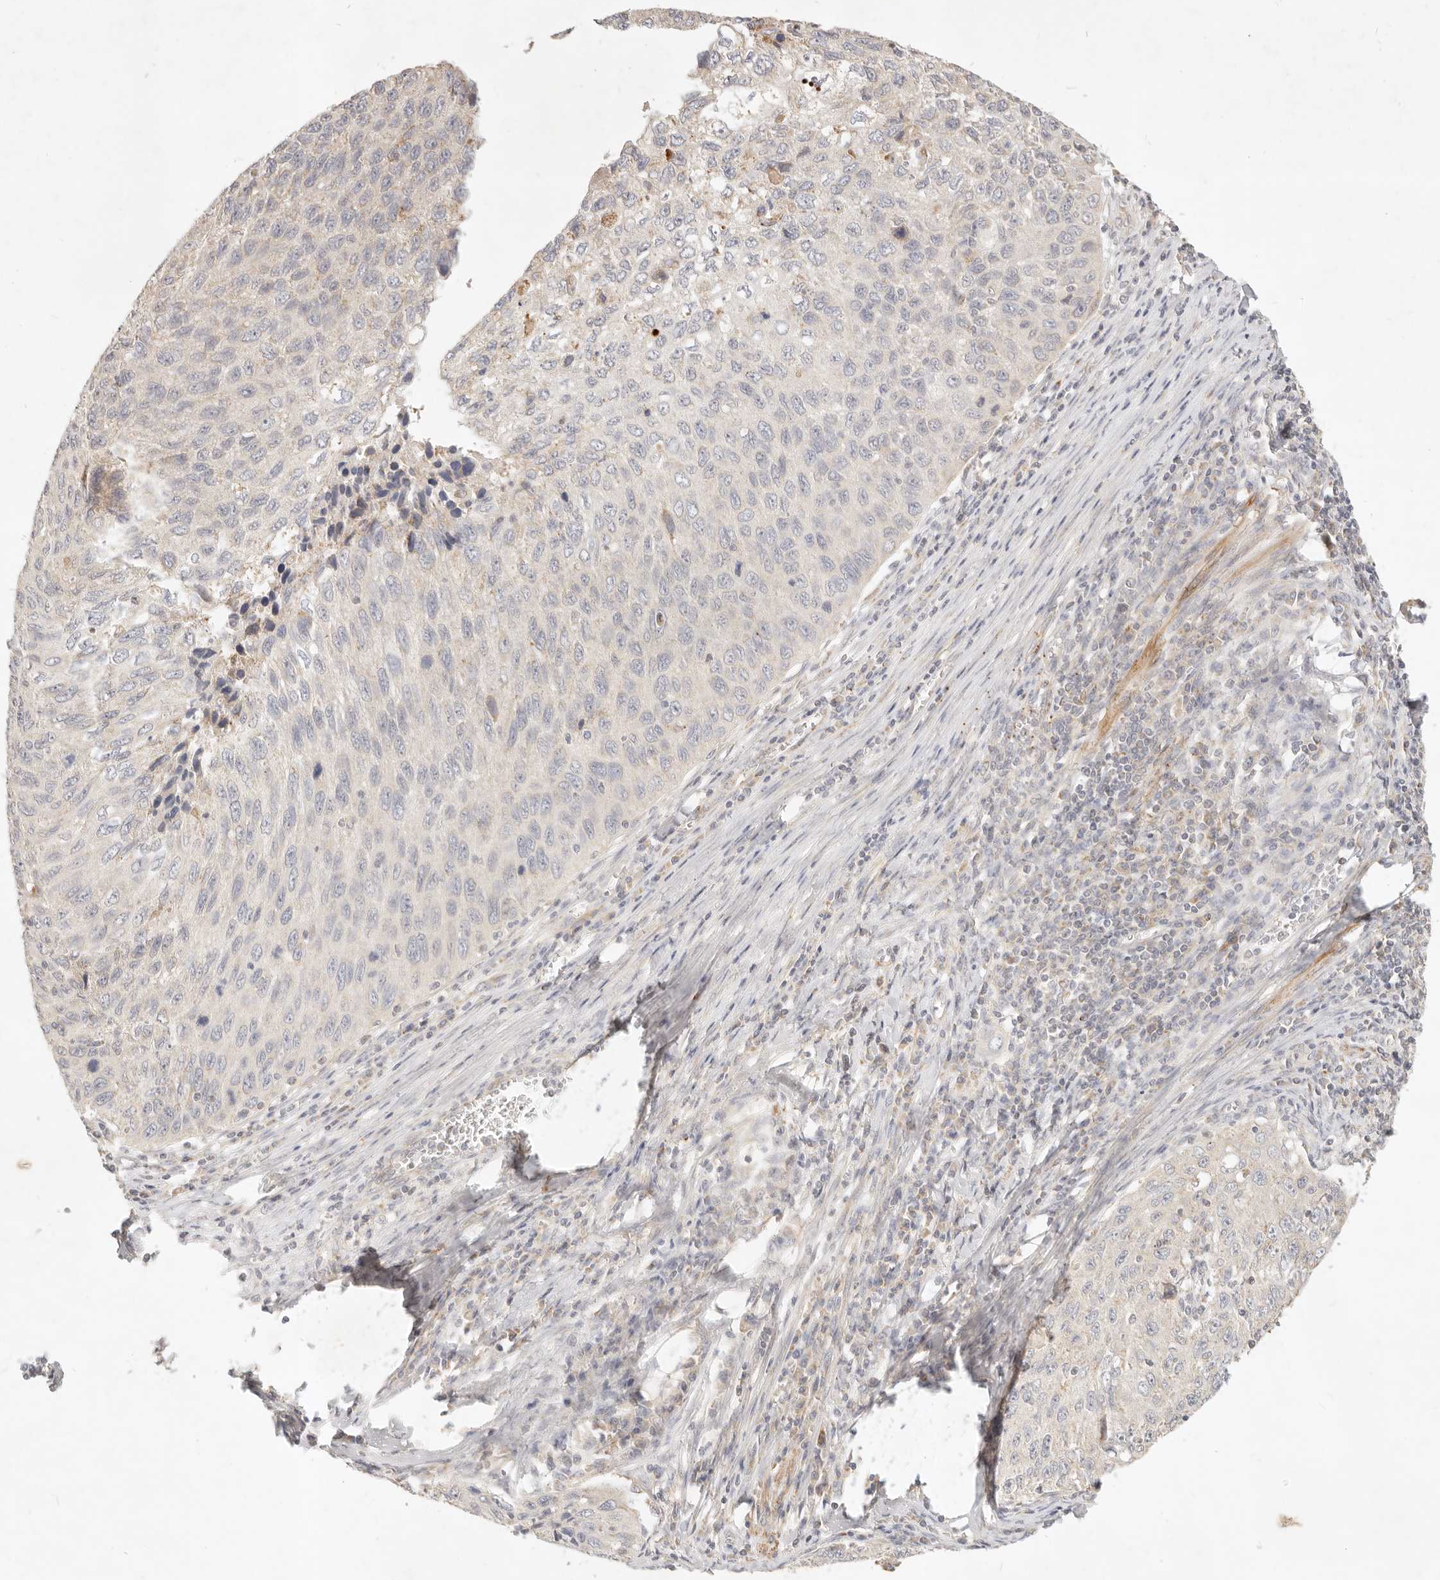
{"staining": {"intensity": "negative", "quantity": "none", "location": "none"}, "tissue": "cervical cancer", "cell_type": "Tumor cells", "image_type": "cancer", "snomed": [{"axis": "morphology", "description": "Squamous cell carcinoma, NOS"}, {"axis": "topography", "description": "Cervix"}], "caption": "High power microscopy image of an immunohistochemistry histopathology image of cervical cancer (squamous cell carcinoma), revealing no significant positivity in tumor cells.", "gene": "RUBCNL", "patient": {"sex": "female", "age": 53}}